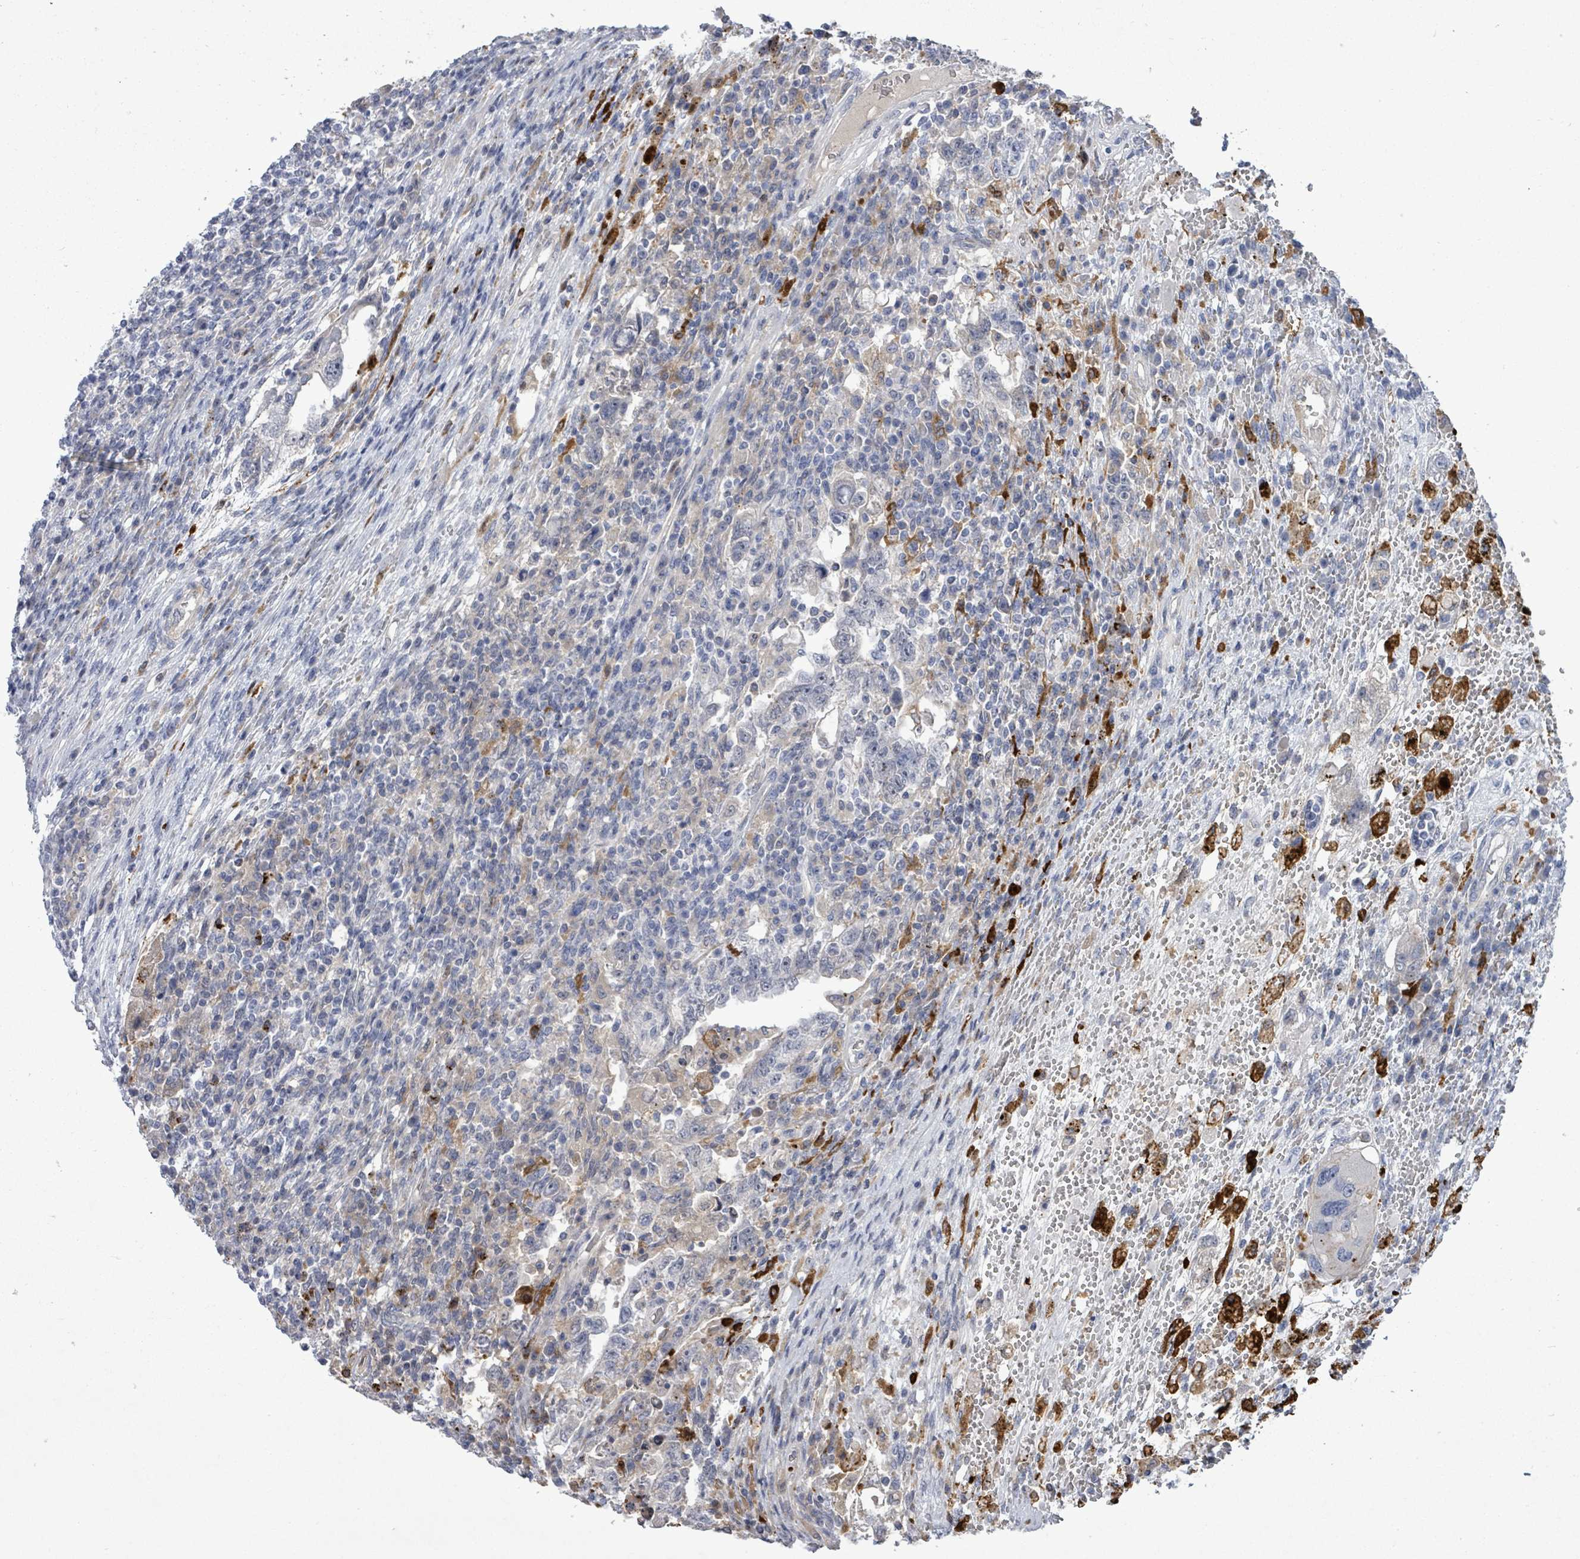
{"staining": {"intensity": "negative", "quantity": "none", "location": "none"}, "tissue": "testis cancer", "cell_type": "Tumor cells", "image_type": "cancer", "snomed": [{"axis": "morphology", "description": "Carcinoma, Embryonal, NOS"}, {"axis": "topography", "description": "Testis"}], "caption": "The histopathology image reveals no staining of tumor cells in embryonal carcinoma (testis).", "gene": "CT45A5", "patient": {"sex": "male", "age": 26}}